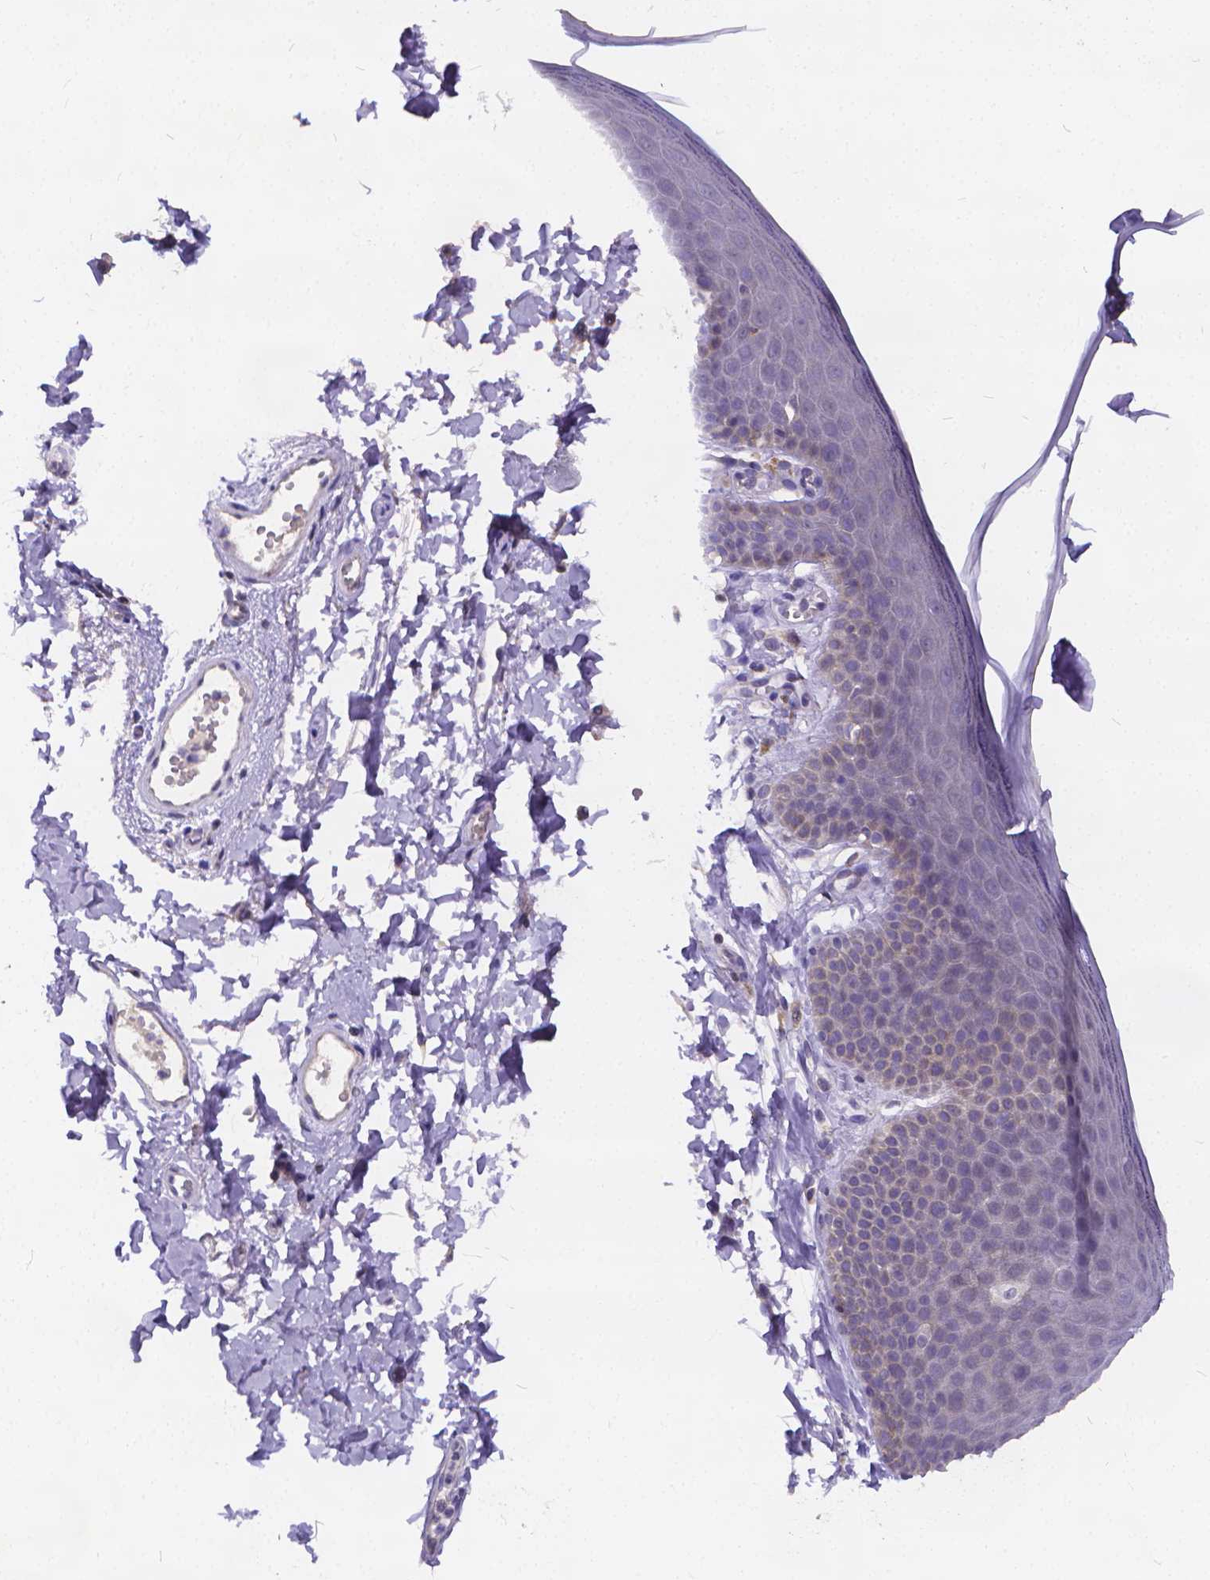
{"staining": {"intensity": "negative", "quantity": "none", "location": "none"}, "tissue": "skin", "cell_type": "Epidermal cells", "image_type": "normal", "snomed": [{"axis": "morphology", "description": "Normal tissue, NOS"}, {"axis": "topography", "description": "Anal"}], "caption": "Epidermal cells are negative for brown protein staining in normal skin. The staining was performed using DAB to visualize the protein expression in brown, while the nuclei were stained in blue with hematoxylin (Magnification: 20x).", "gene": "GLRB", "patient": {"sex": "male", "age": 53}}